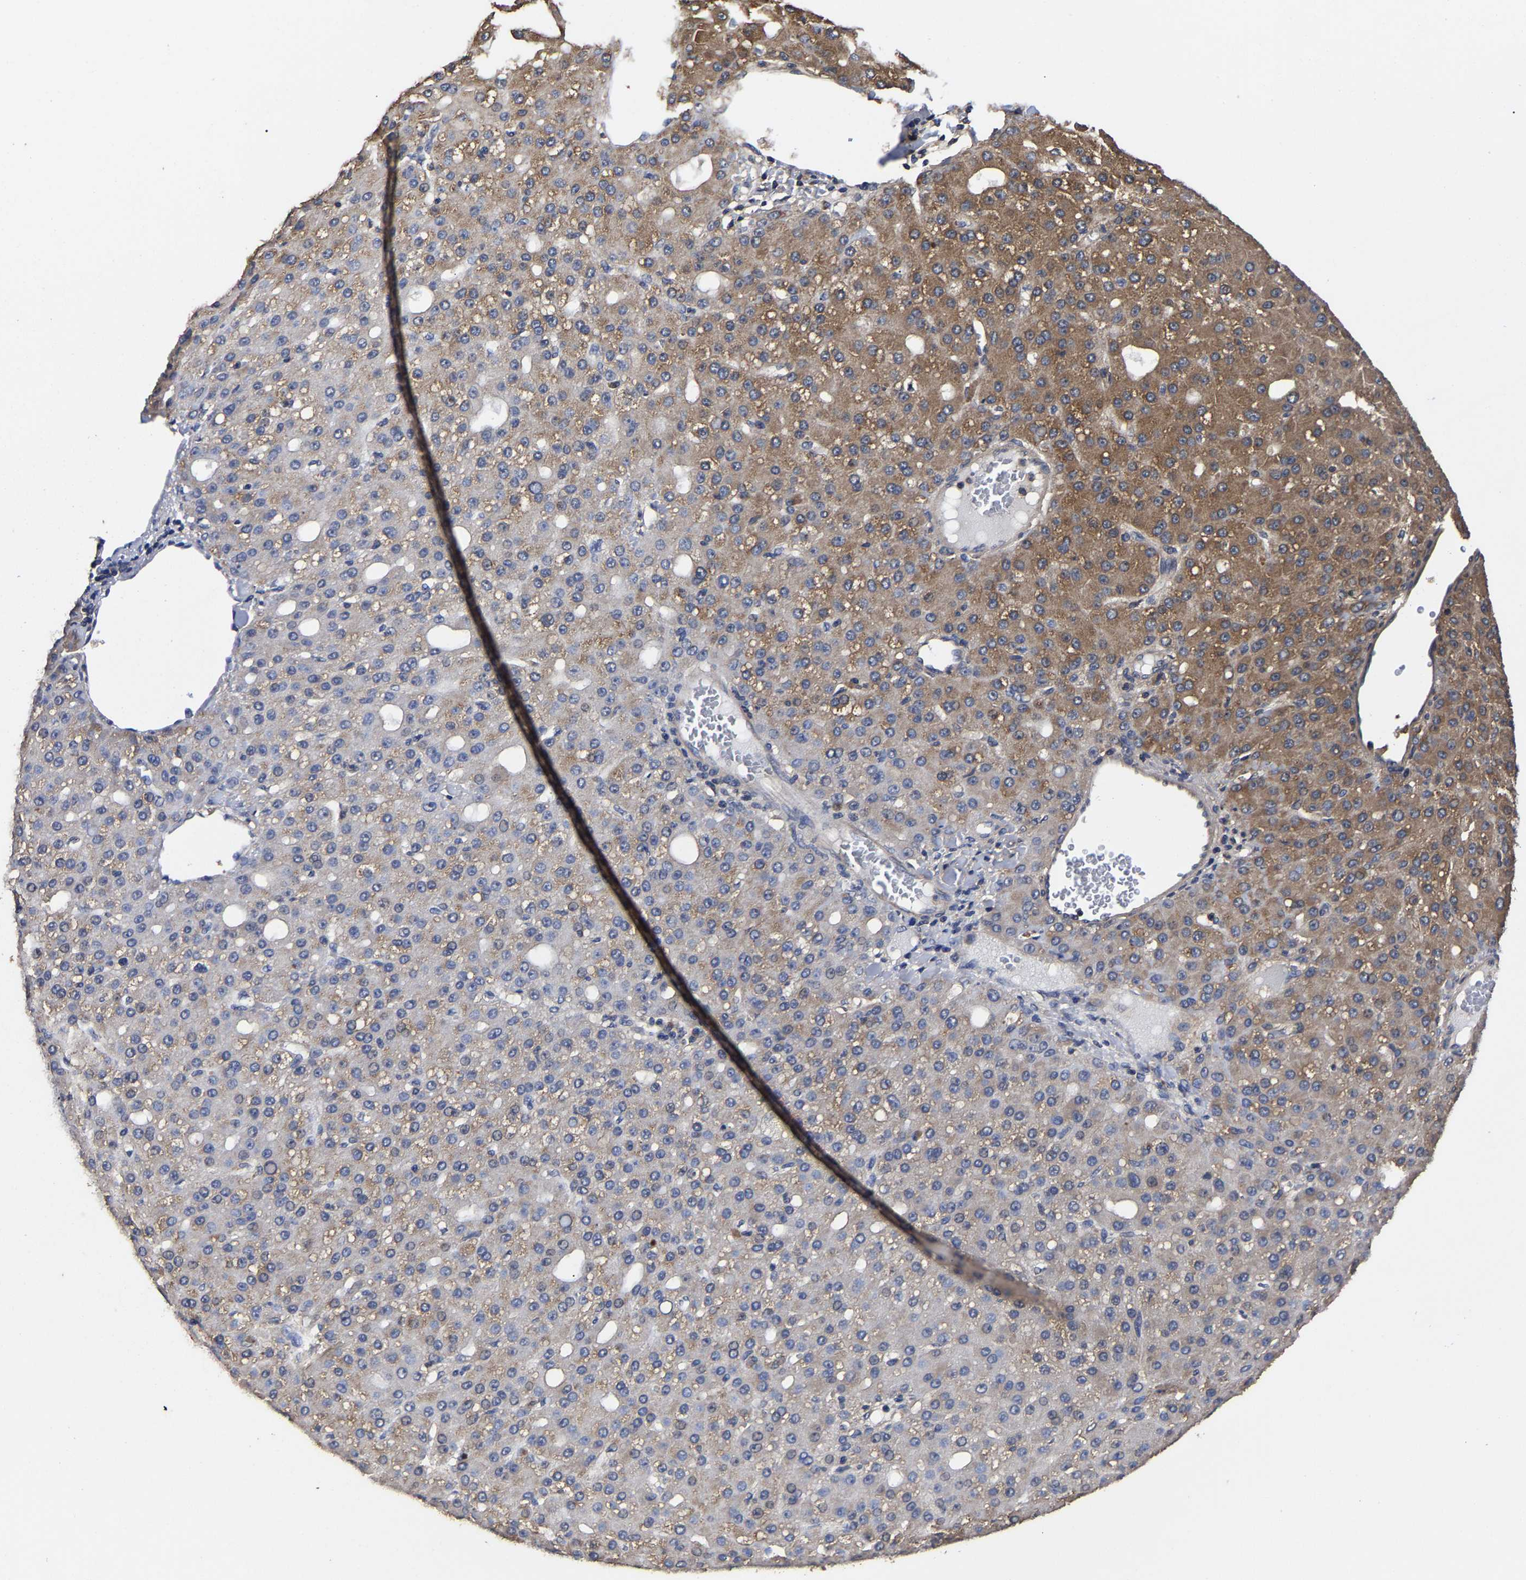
{"staining": {"intensity": "moderate", "quantity": ">75%", "location": "cytoplasmic/membranous"}, "tissue": "liver cancer", "cell_type": "Tumor cells", "image_type": "cancer", "snomed": [{"axis": "morphology", "description": "Carcinoma, Hepatocellular, NOS"}, {"axis": "topography", "description": "Liver"}], "caption": "A histopathology image of human liver cancer stained for a protein exhibits moderate cytoplasmic/membranous brown staining in tumor cells. Nuclei are stained in blue.", "gene": "ITCH", "patient": {"sex": "male", "age": 67}}